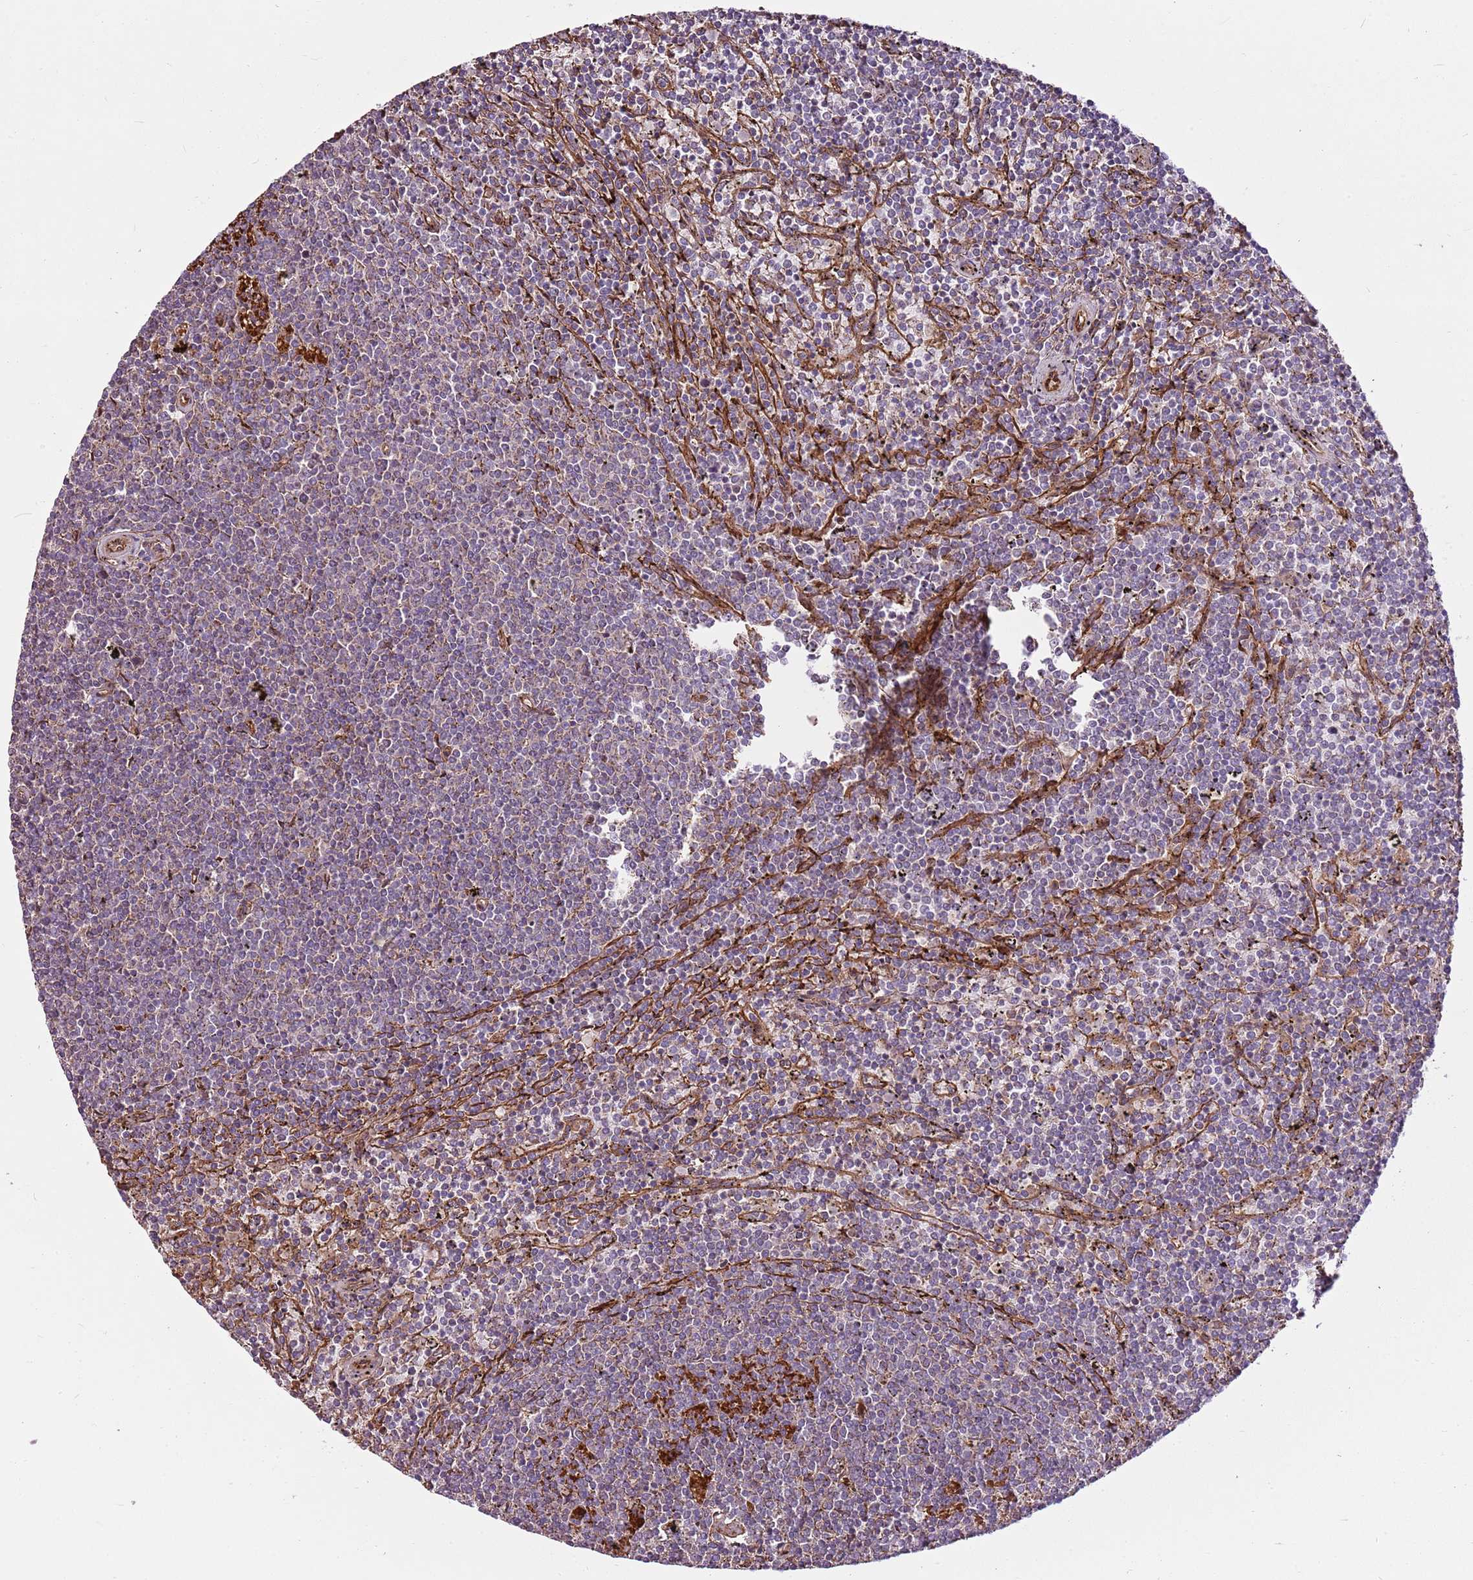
{"staining": {"intensity": "weak", "quantity": "<25%", "location": "cytoplasmic/membranous"}, "tissue": "lymphoma", "cell_type": "Tumor cells", "image_type": "cancer", "snomed": [{"axis": "morphology", "description": "Malignant lymphoma, non-Hodgkin's type, Low grade"}, {"axis": "topography", "description": "Spleen"}], "caption": "IHC of human malignant lymphoma, non-Hodgkin's type (low-grade) exhibits no positivity in tumor cells.", "gene": "ZNF827", "patient": {"sex": "female", "age": 50}}